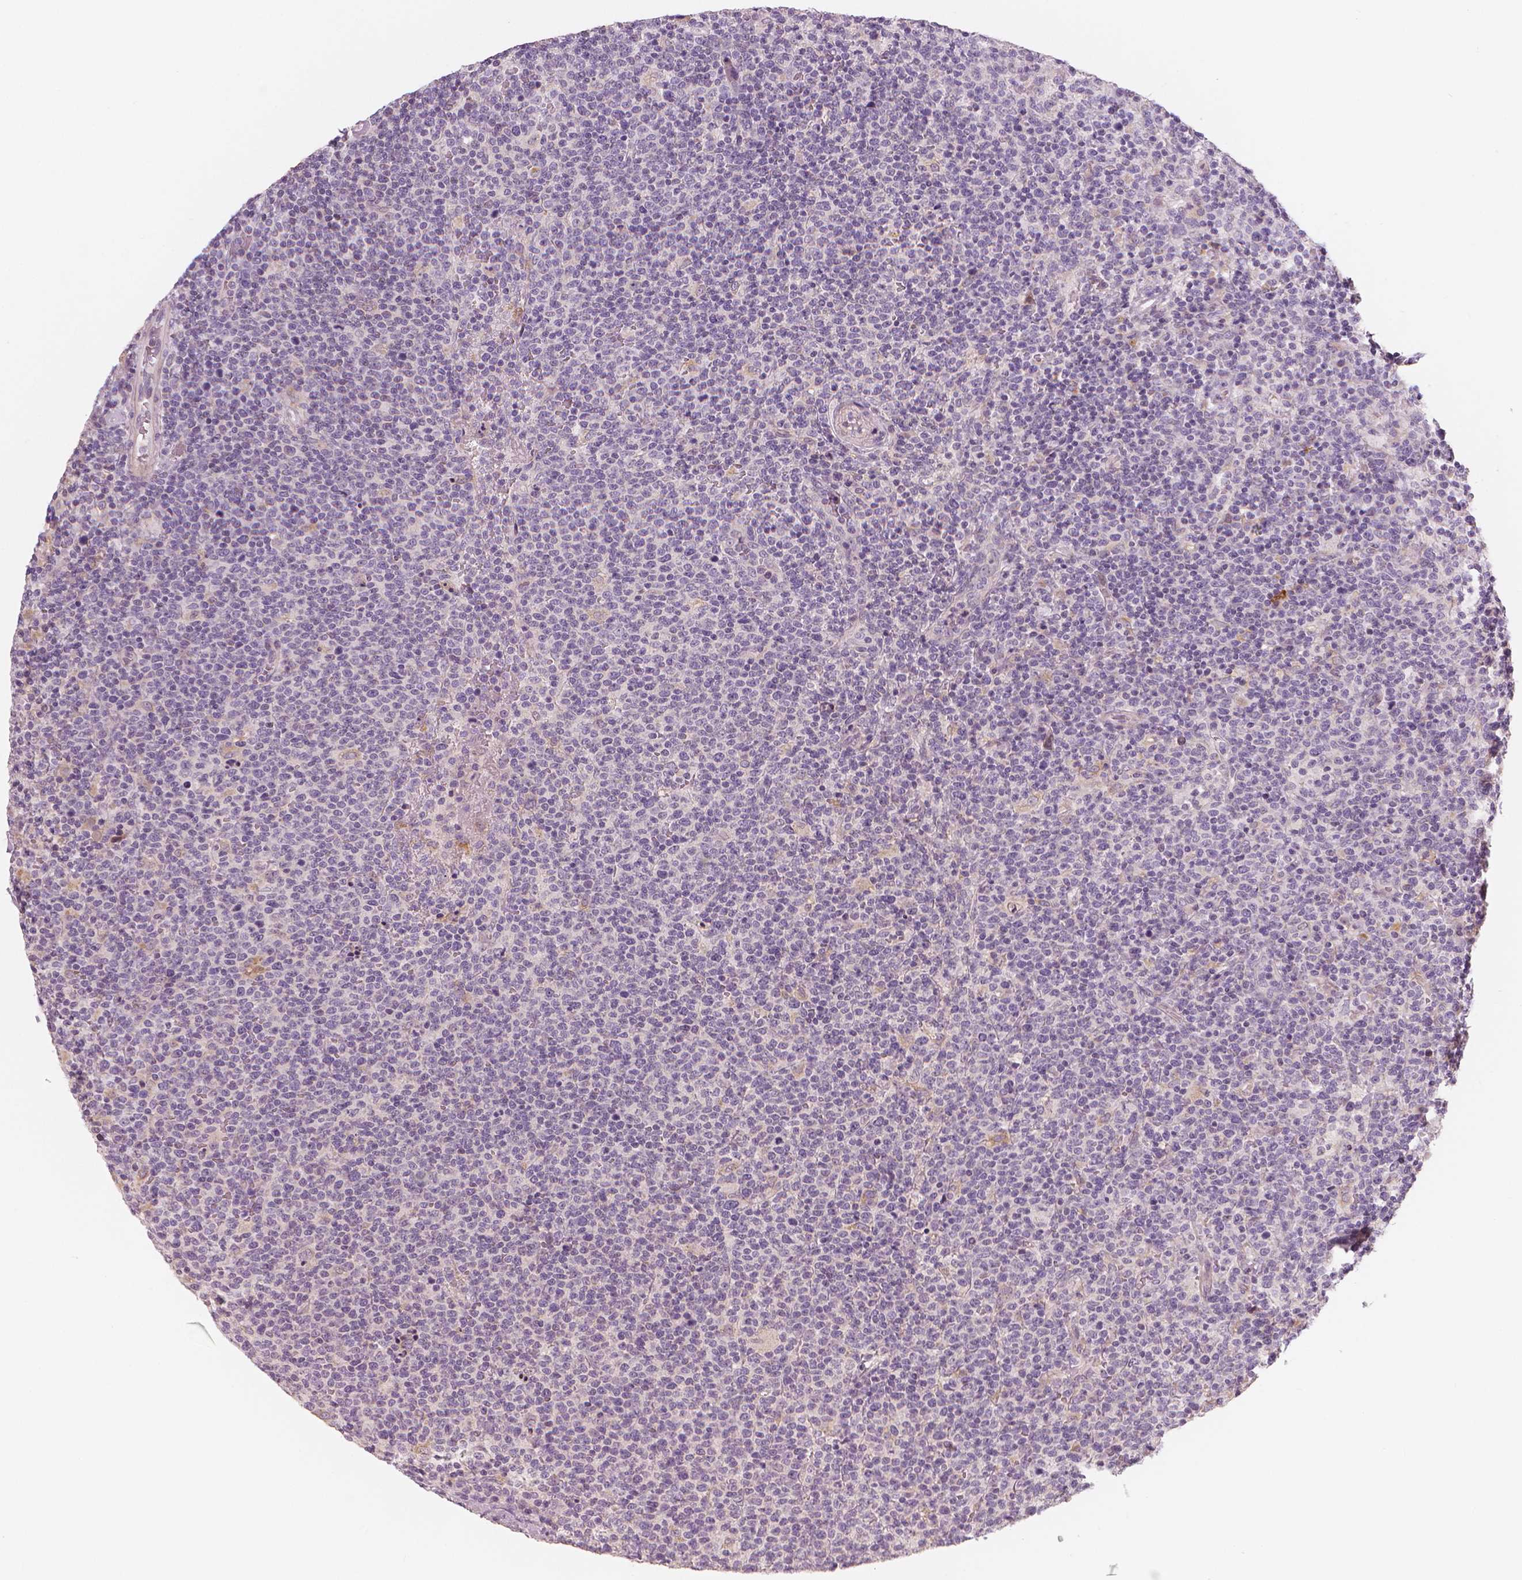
{"staining": {"intensity": "negative", "quantity": "none", "location": "none"}, "tissue": "lymphoma", "cell_type": "Tumor cells", "image_type": "cancer", "snomed": [{"axis": "morphology", "description": "Malignant lymphoma, non-Hodgkin's type, High grade"}, {"axis": "topography", "description": "Lymph node"}], "caption": "DAB immunohistochemical staining of high-grade malignant lymphoma, non-Hodgkin's type demonstrates no significant positivity in tumor cells.", "gene": "RNASE7", "patient": {"sex": "male", "age": 61}}